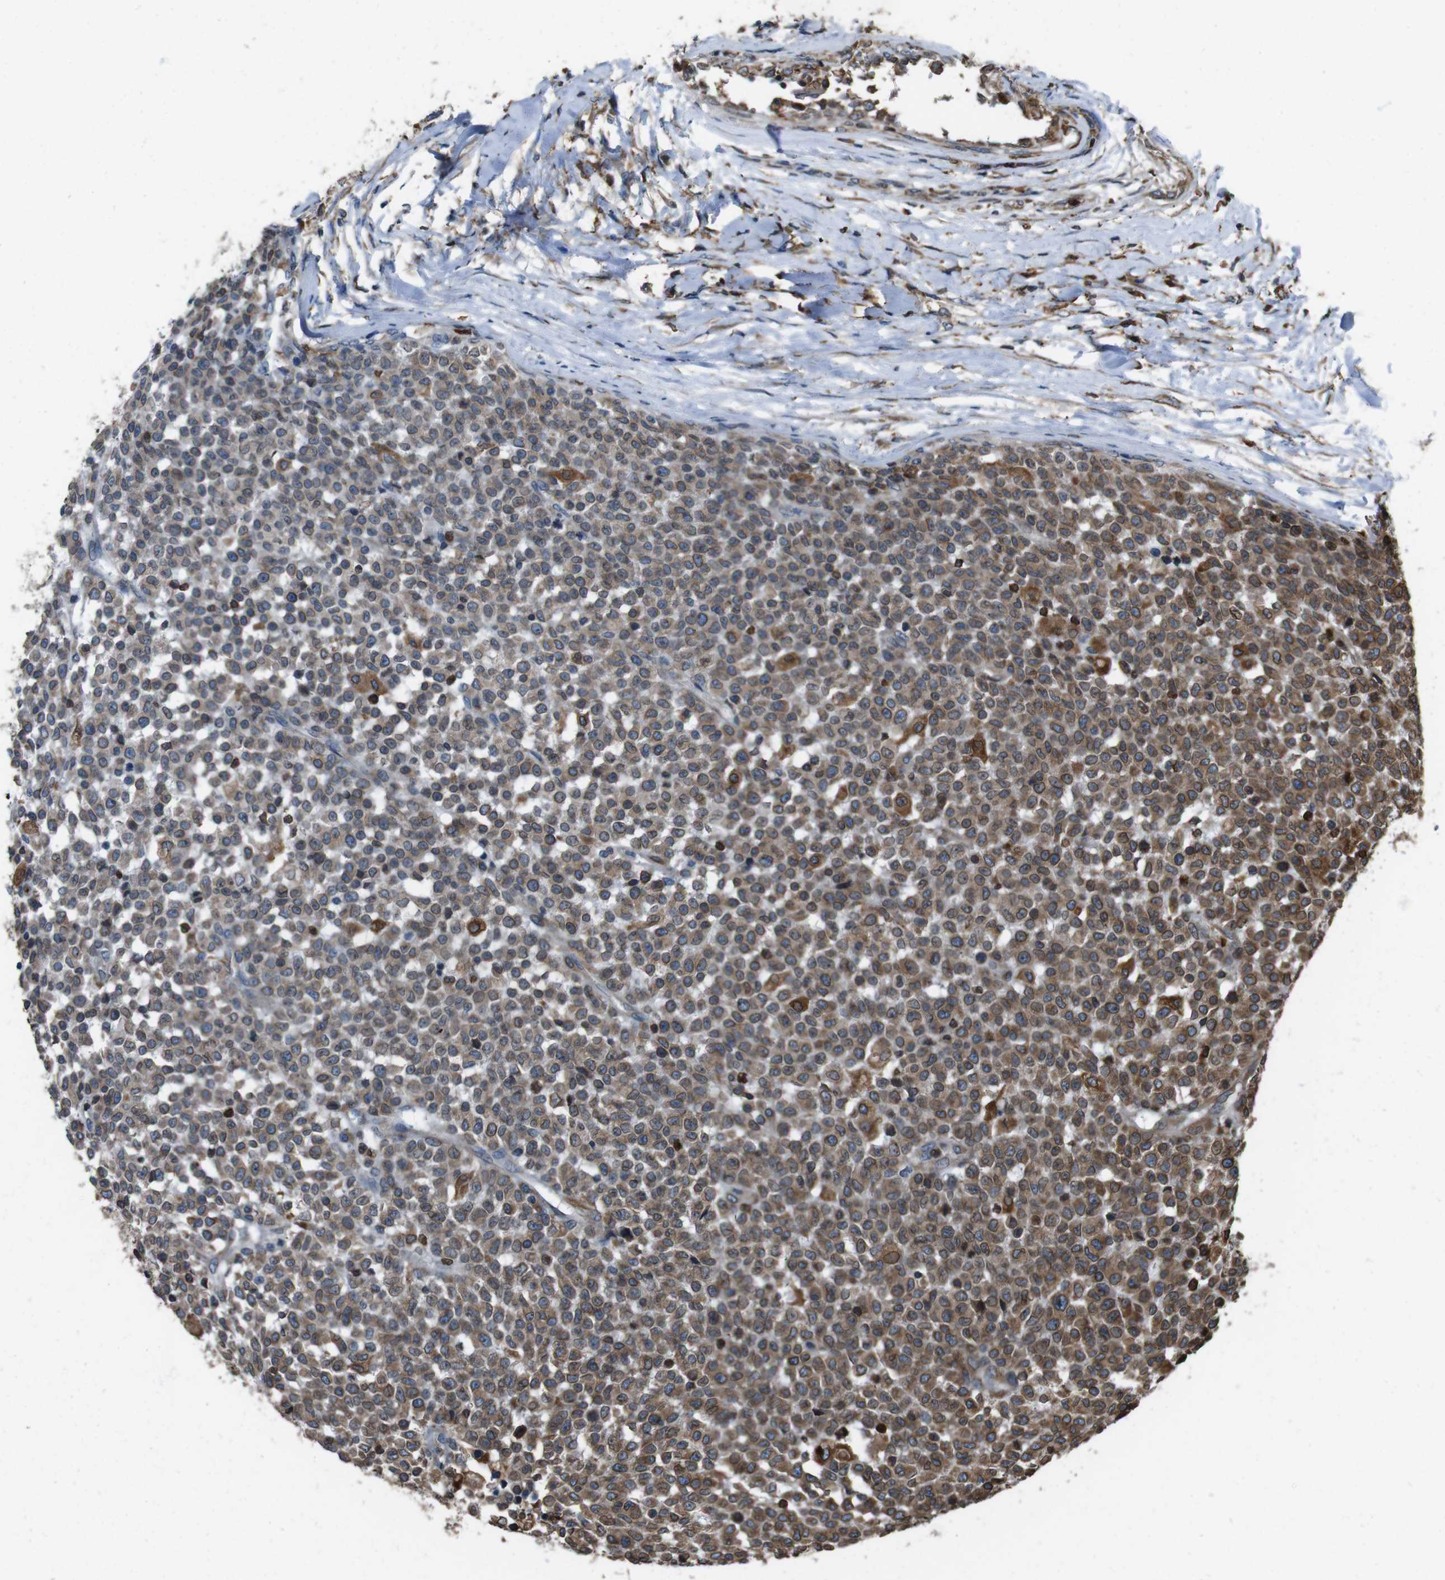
{"staining": {"intensity": "moderate", "quantity": "25%-75%", "location": "cytoplasmic/membranous"}, "tissue": "testis cancer", "cell_type": "Tumor cells", "image_type": "cancer", "snomed": [{"axis": "morphology", "description": "Seminoma, NOS"}, {"axis": "topography", "description": "Testis"}], "caption": "Moderate cytoplasmic/membranous protein staining is present in about 25%-75% of tumor cells in seminoma (testis). The staining was performed using DAB (3,3'-diaminobenzidine) to visualize the protein expression in brown, while the nuclei were stained in blue with hematoxylin (Magnification: 20x).", "gene": "APMAP", "patient": {"sex": "male", "age": 59}}